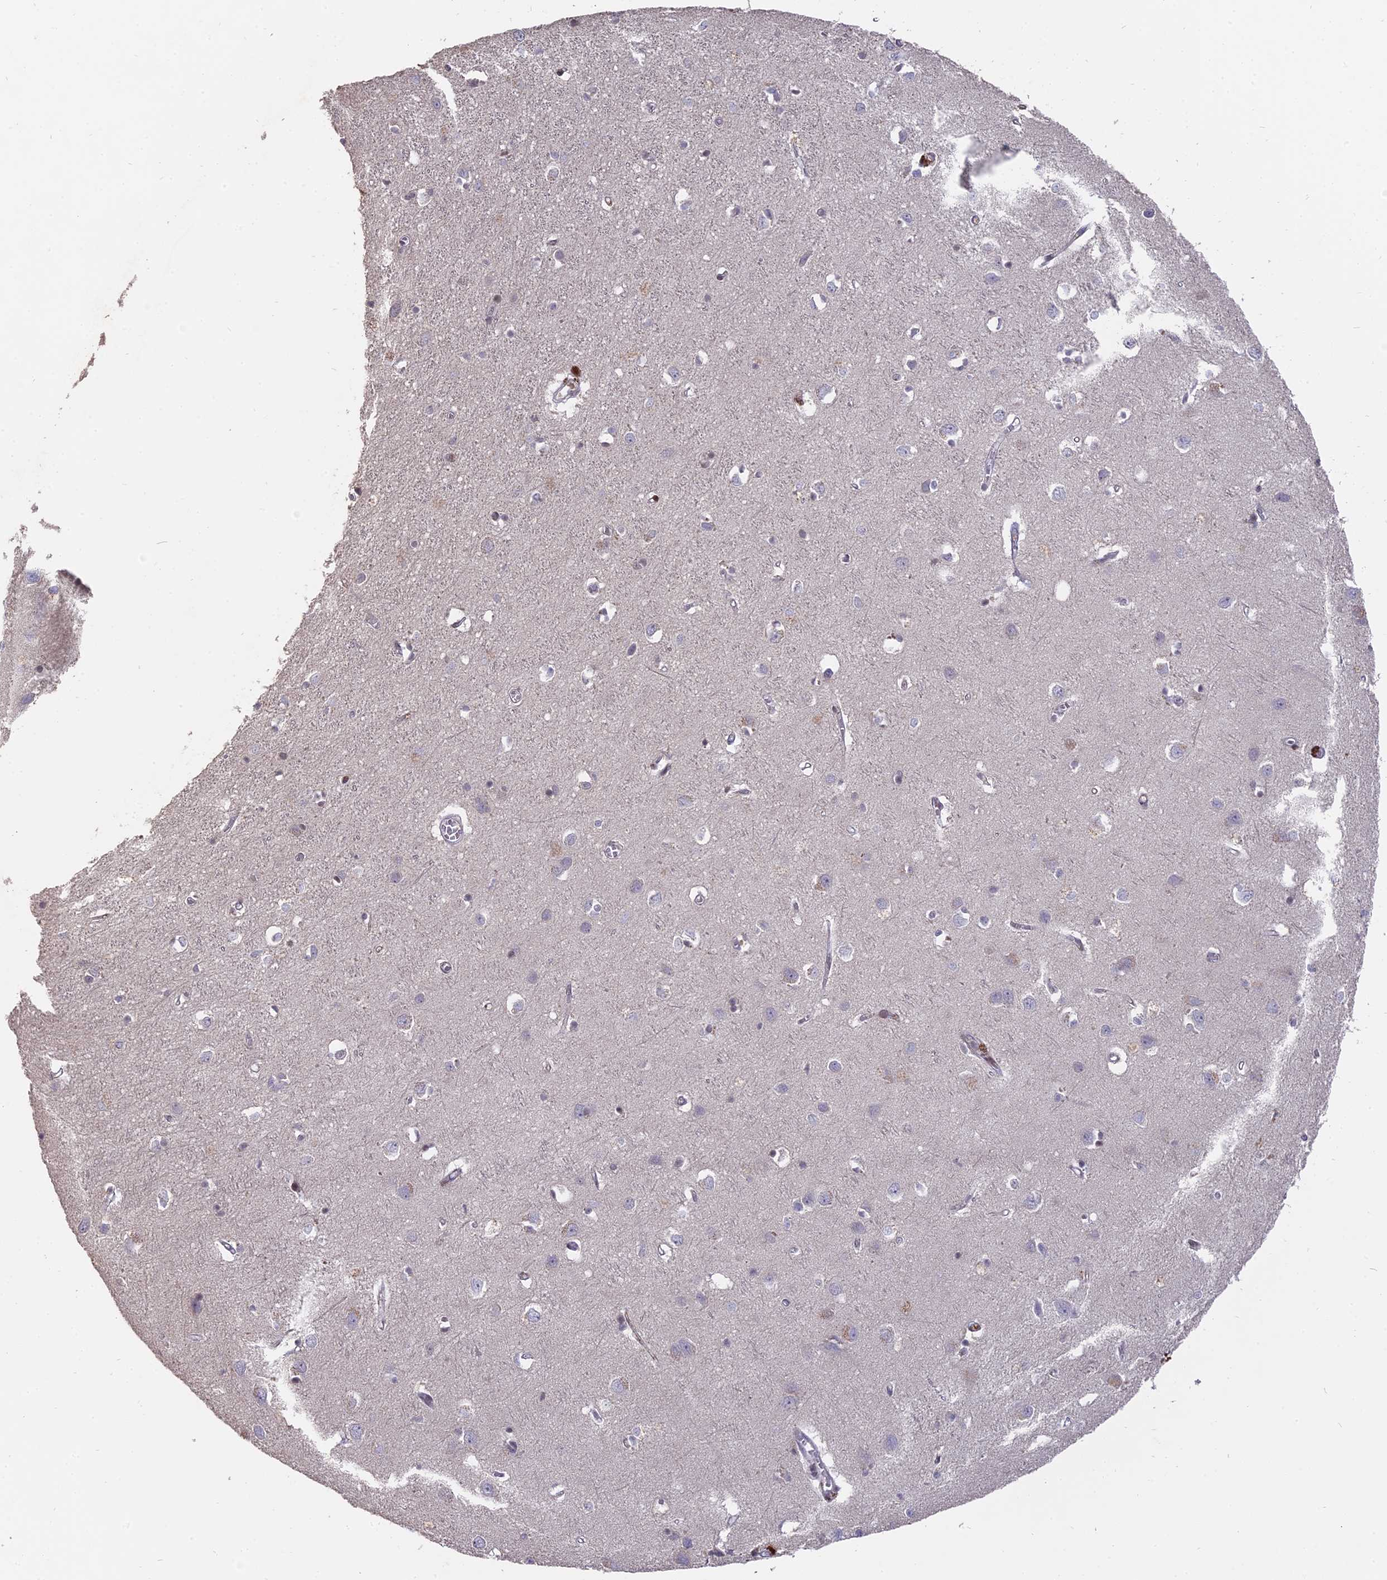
{"staining": {"intensity": "negative", "quantity": "none", "location": "none"}, "tissue": "cerebral cortex", "cell_type": "Endothelial cells", "image_type": "normal", "snomed": [{"axis": "morphology", "description": "Normal tissue, NOS"}, {"axis": "topography", "description": "Cerebral cortex"}], "caption": "Cerebral cortex was stained to show a protein in brown. There is no significant expression in endothelial cells. (DAB (3,3'-diaminobenzidine) immunohistochemistry visualized using brightfield microscopy, high magnification).", "gene": "NR1H3", "patient": {"sex": "female", "age": 64}}